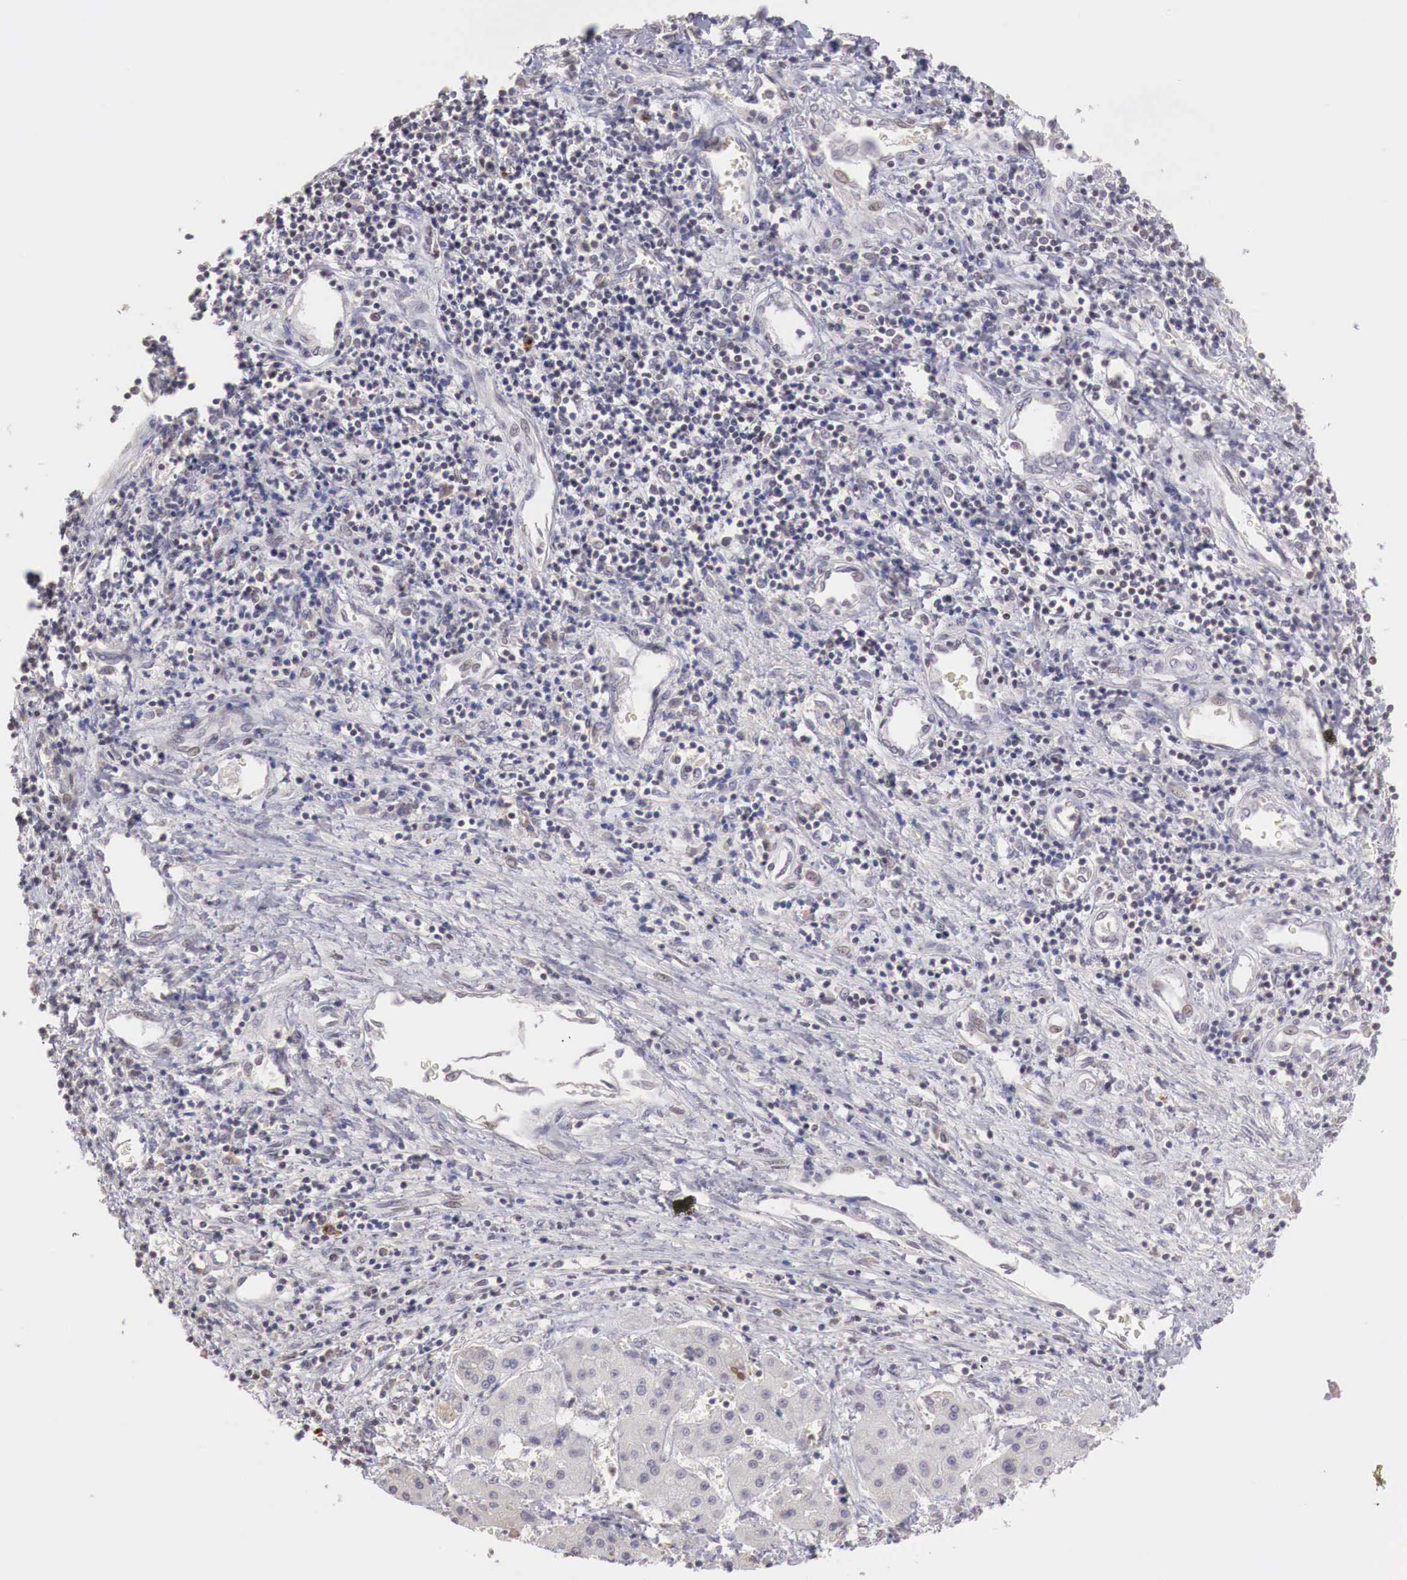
{"staining": {"intensity": "negative", "quantity": "none", "location": "none"}, "tissue": "liver cancer", "cell_type": "Tumor cells", "image_type": "cancer", "snomed": [{"axis": "morphology", "description": "Carcinoma, Hepatocellular, NOS"}, {"axis": "topography", "description": "Liver"}], "caption": "Immunohistochemistry (IHC) micrograph of human liver cancer stained for a protein (brown), which reveals no staining in tumor cells.", "gene": "TBC1D9", "patient": {"sex": "male", "age": 24}}